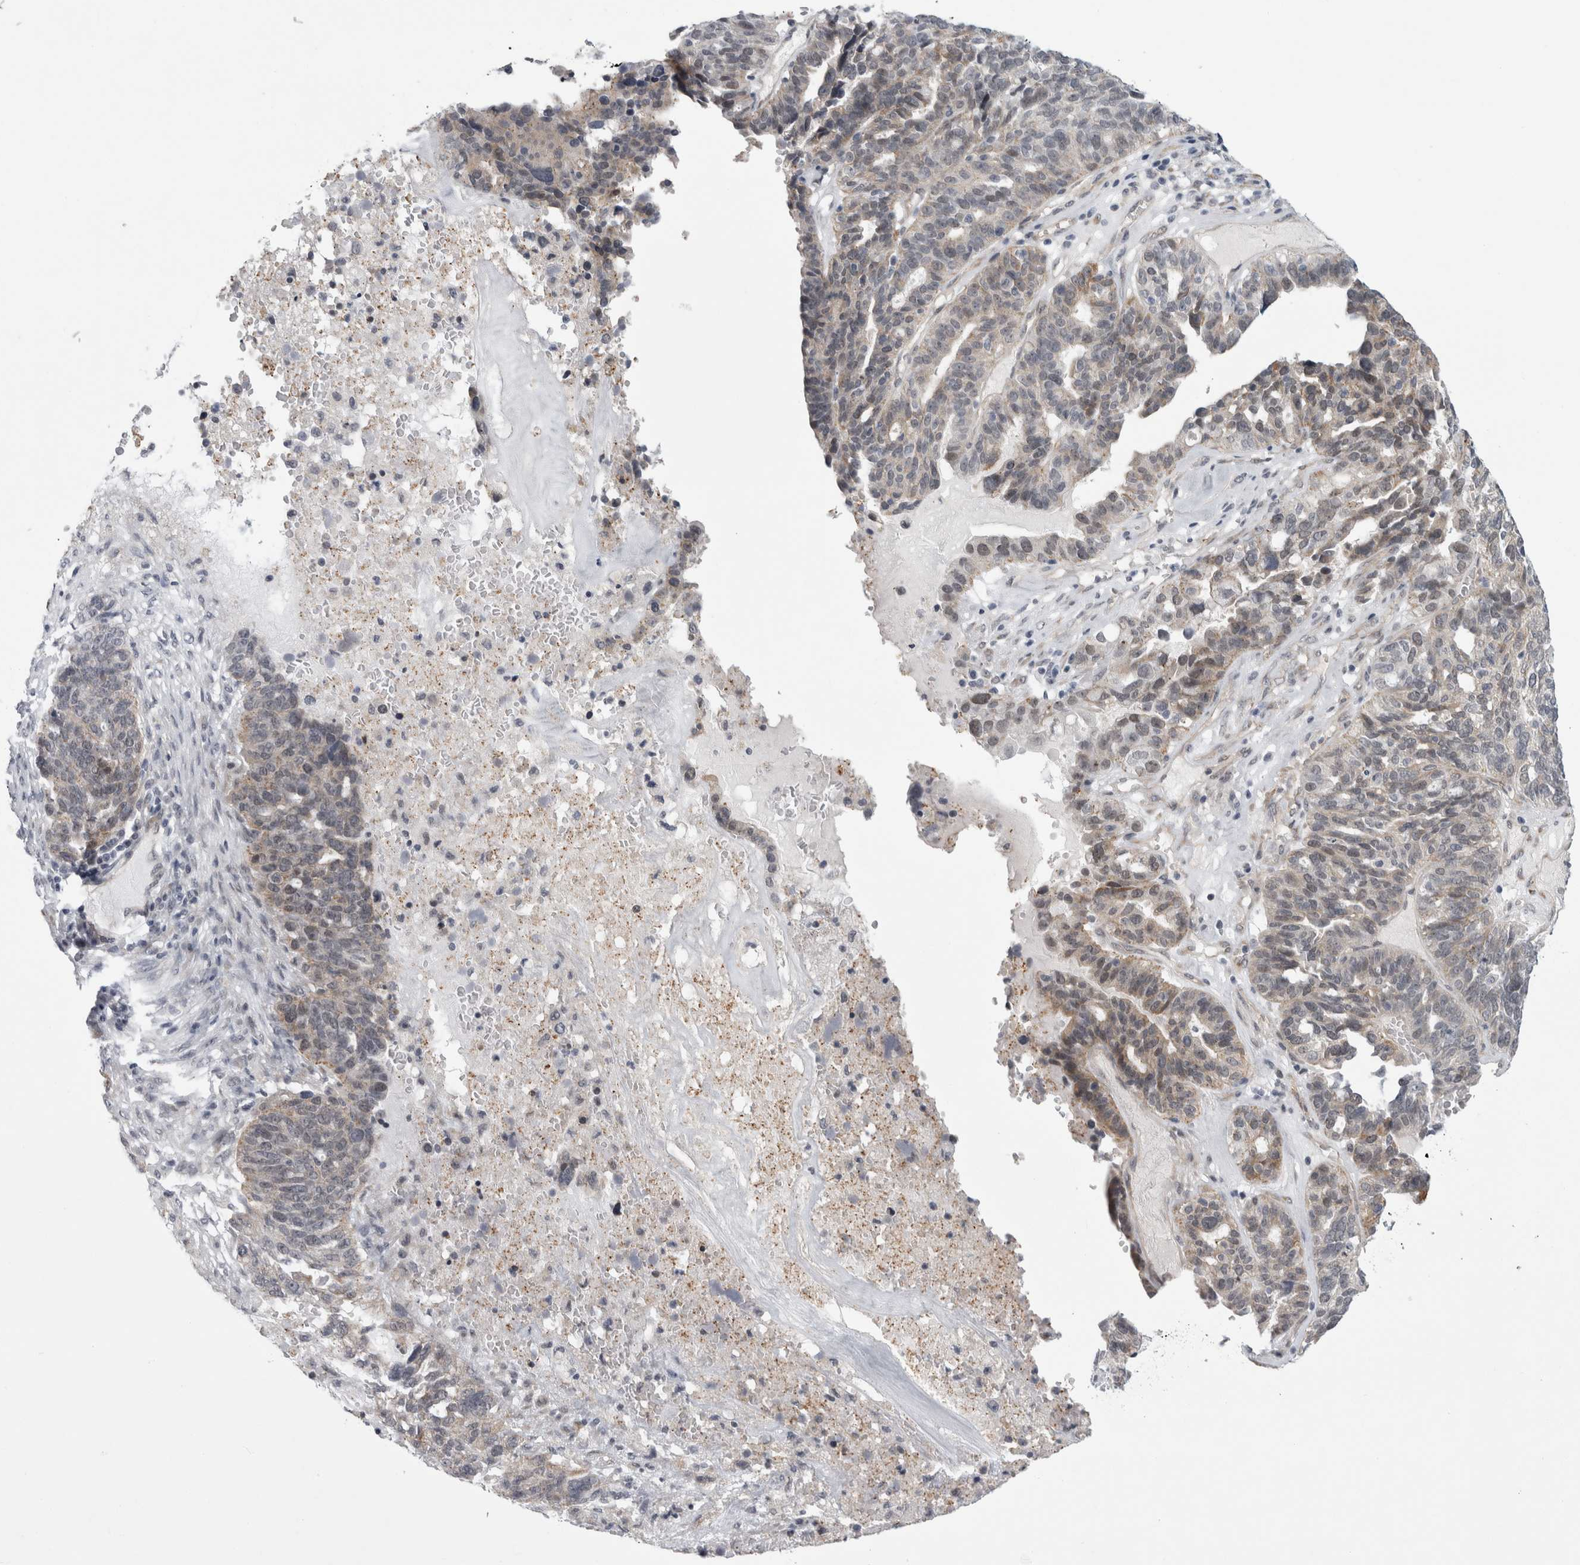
{"staining": {"intensity": "weak", "quantity": "<25%", "location": "cytoplasmic/membranous"}, "tissue": "ovarian cancer", "cell_type": "Tumor cells", "image_type": "cancer", "snomed": [{"axis": "morphology", "description": "Cystadenocarcinoma, serous, NOS"}, {"axis": "topography", "description": "Ovary"}], "caption": "The micrograph shows no significant expression in tumor cells of ovarian cancer.", "gene": "PARP11", "patient": {"sex": "female", "age": 59}}